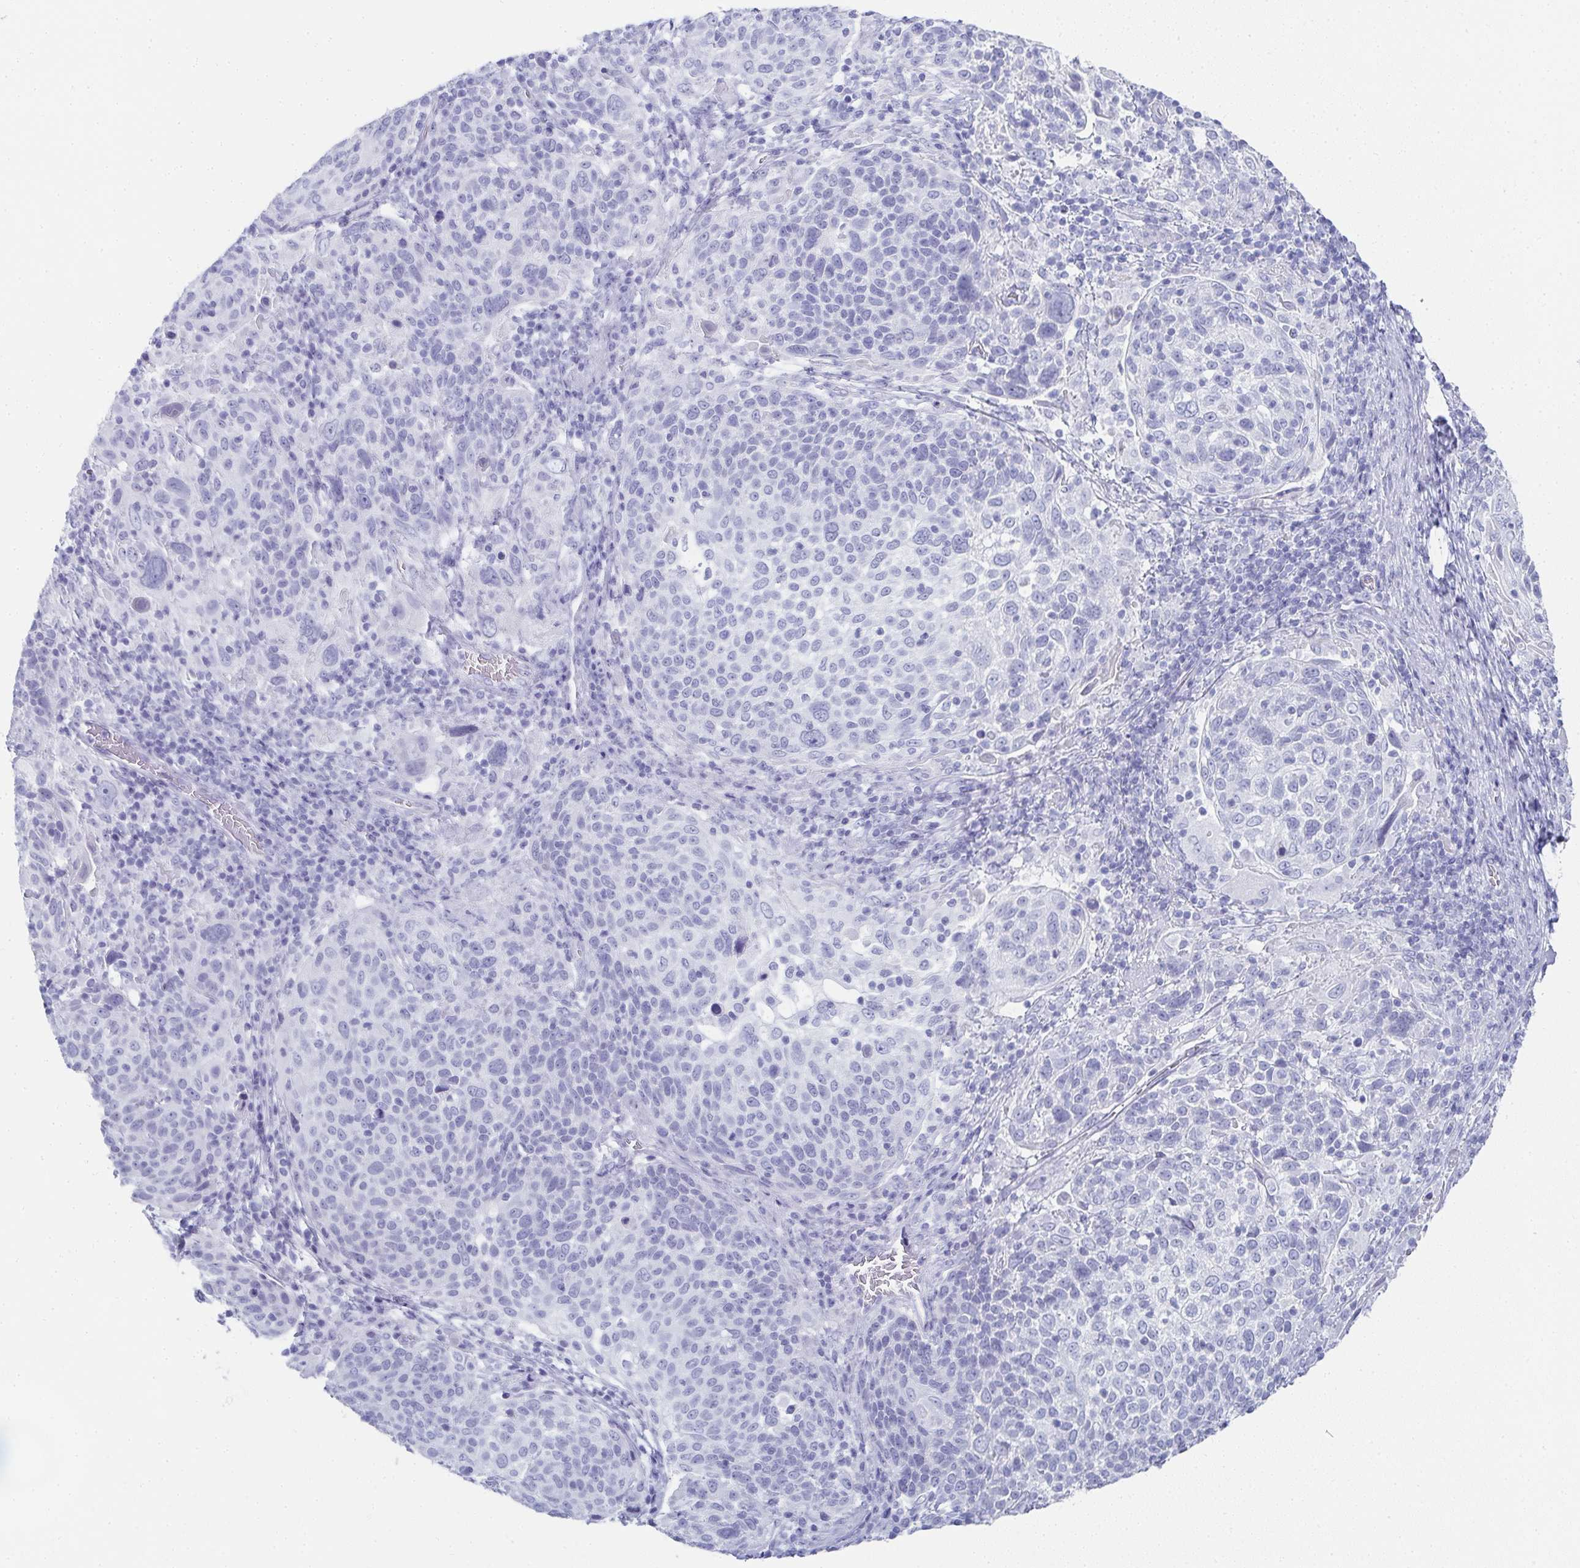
{"staining": {"intensity": "negative", "quantity": "none", "location": "none"}, "tissue": "cervical cancer", "cell_type": "Tumor cells", "image_type": "cancer", "snomed": [{"axis": "morphology", "description": "Squamous cell carcinoma, NOS"}, {"axis": "topography", "description": "Cervix"}], "caption": "A micrograph of squamous cell carcinoma (cervical) stained for a protein exhibits no brown staining in tumor cells. (IHC, brightfield microscopy, high magnification).", "gene": "SYCP1", "patient": {"sex": "female", "age": 61}}